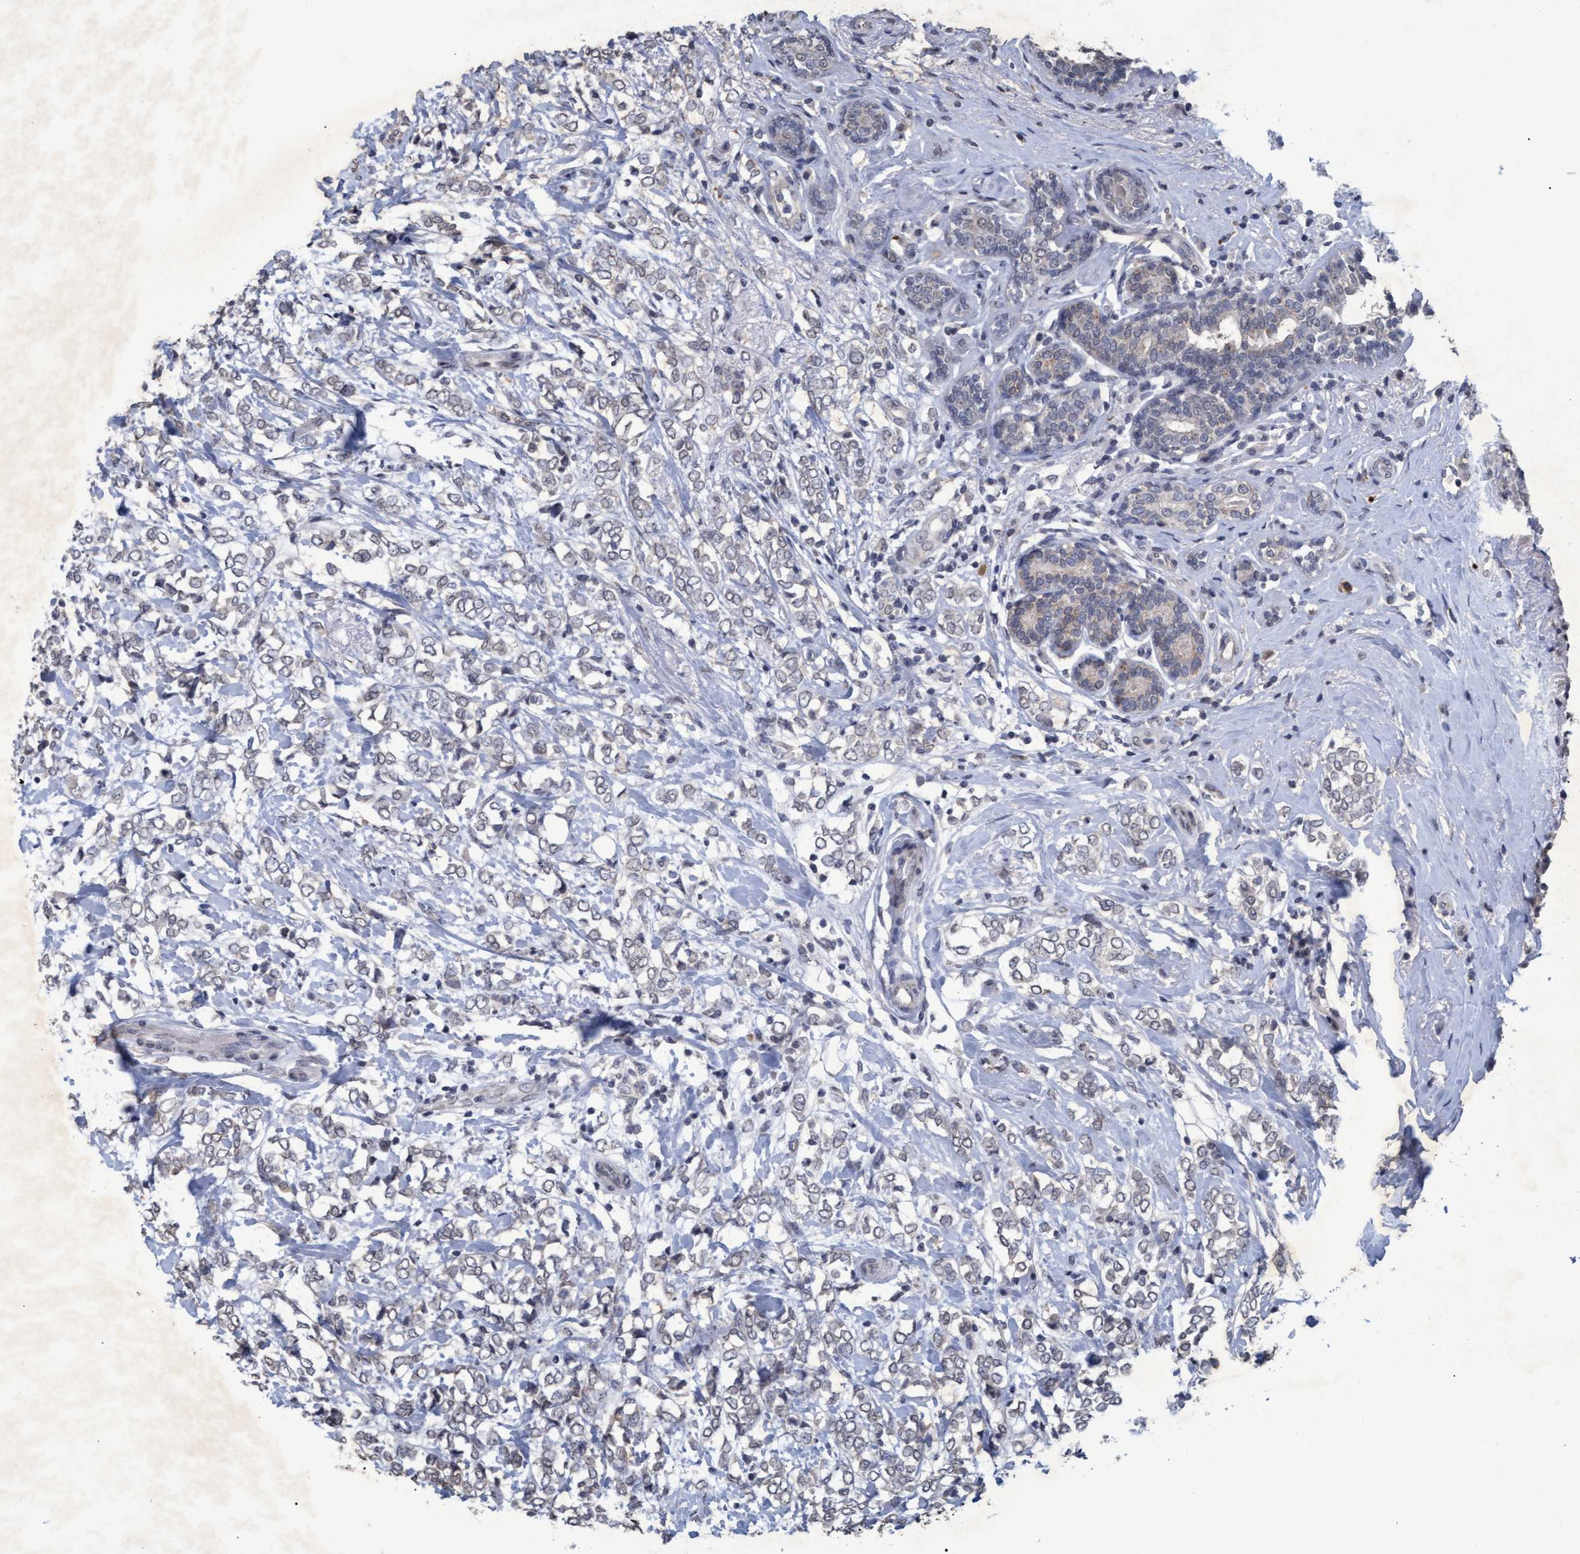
{"staining": {"intensity": "negative", "quantity": "none", "location": "none"}, "tissue": "breast cancer", "cell_type": "Tumor cells", "image_type": "cancer", "snomed": [{"axis": "morphology", "description": "Normal tissue, NOS"}, {"axis": "morphology", "description": "Lobular carcinoma"}, {"axis": "topography", "description": "Breast"}], "caption": "High magnification brightfield microscopy of breast cancer (lobular carcinoma) stained with DAB (brown) and counterstained with hematoxylin (blue): tumor cells show no significant positivity.", "gene": "GALC", "patient": {"sex": "female", "age": 47}}